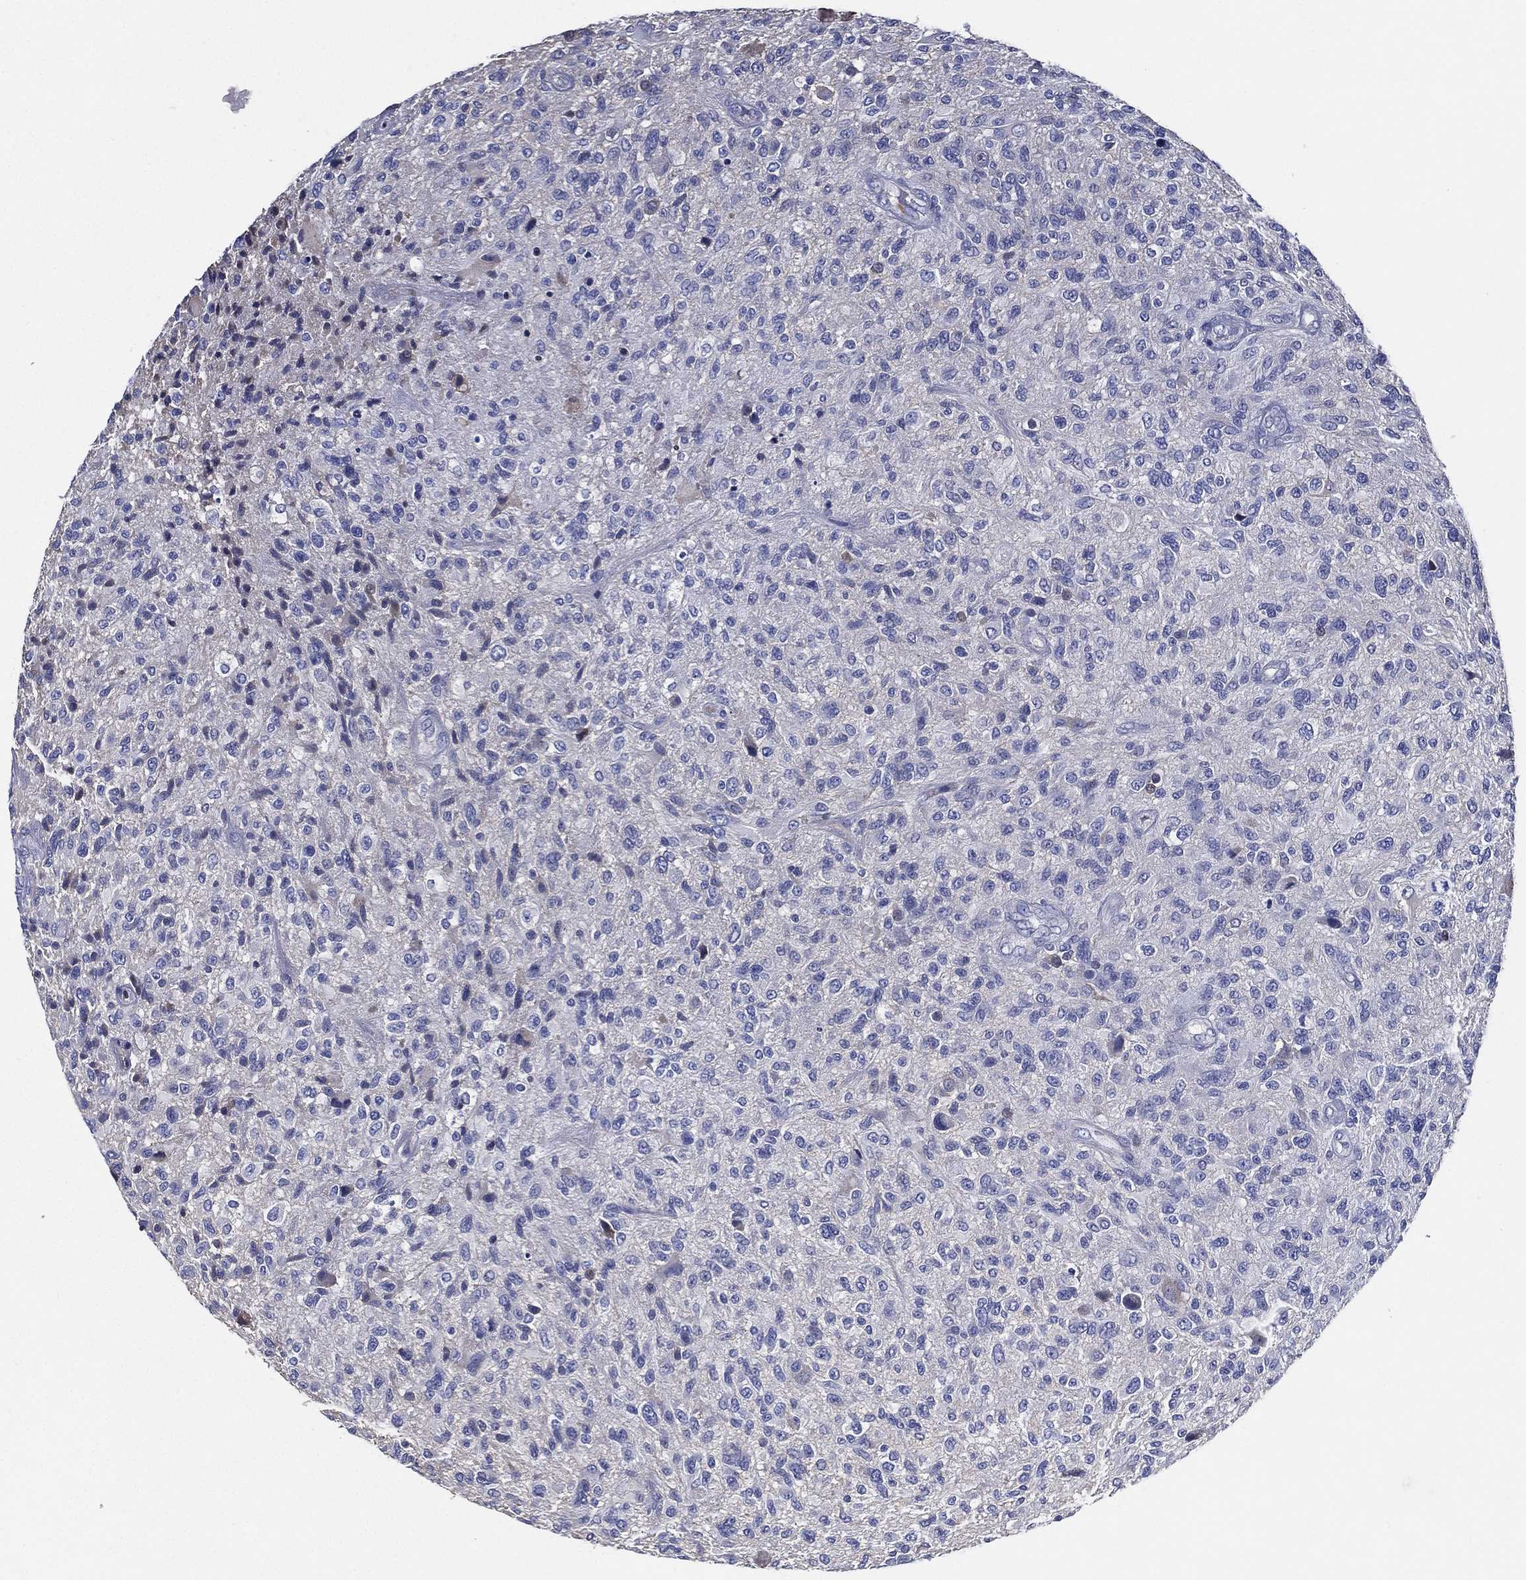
{"staining": {"intensity": "negative", "quantity": "none", "location": "none"}, "tissue": "glioma", "cell_type": "Tumor cells", "image_type": "cancer", "snomed": [{"axis": "morphology", "description": "Glioma, malignant, High grade"}, {"axis": "topography", "description": "Brain"}], "caption": "IHC photomicrograph of neoplastic tissue: human malignant high-grade glioma stained with DAB (3,3'-diaminobenzidine) demonstrates no significant protein staining in tumor cells.", "gene": "TMPRSS11D", "patient": {"sex": "male", "age": 47}}